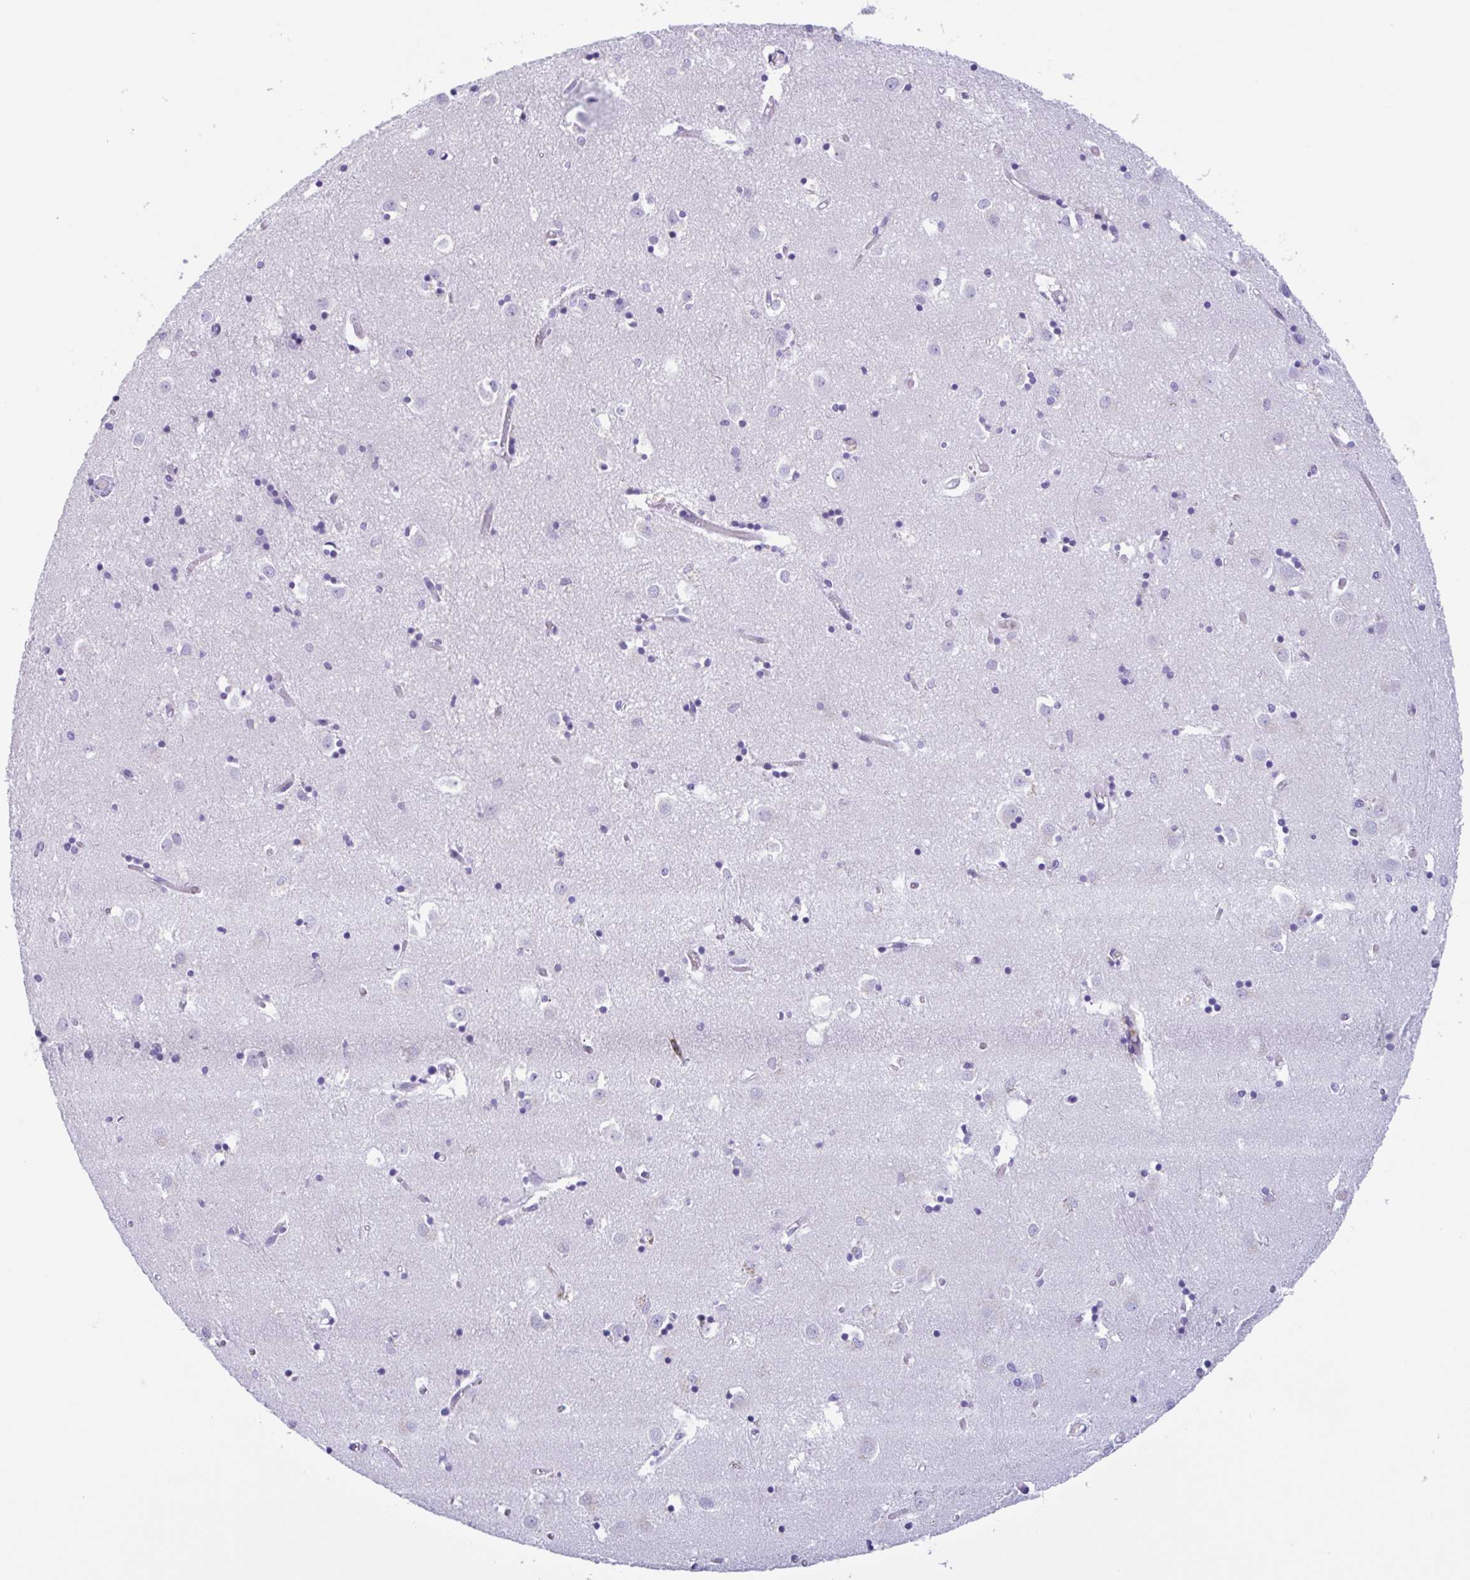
{"staining": {"intensity": "negative", "quantity": "none", "location": "none"}, "tissue": "caudate", "cell_type": "Glial cells", "image_type": "normal", "snomed": [{"axis": "morphology", "description": "Normal tissue, NOS"}, {"axis": "topography", "description": "Lateral ventricle wall"}], "caption": "This is a micrograph of immunohistochemistry (IHC) staining of benign caudate, which shows no expression in glial cells. The staining is performed using DAB (3,3'-diaminobenzidine) brown chromogen with nuclei counter-stained in using hematoxylin.", "gene": "DTWD2", "patient": {"sex": "male", "age": 70}}